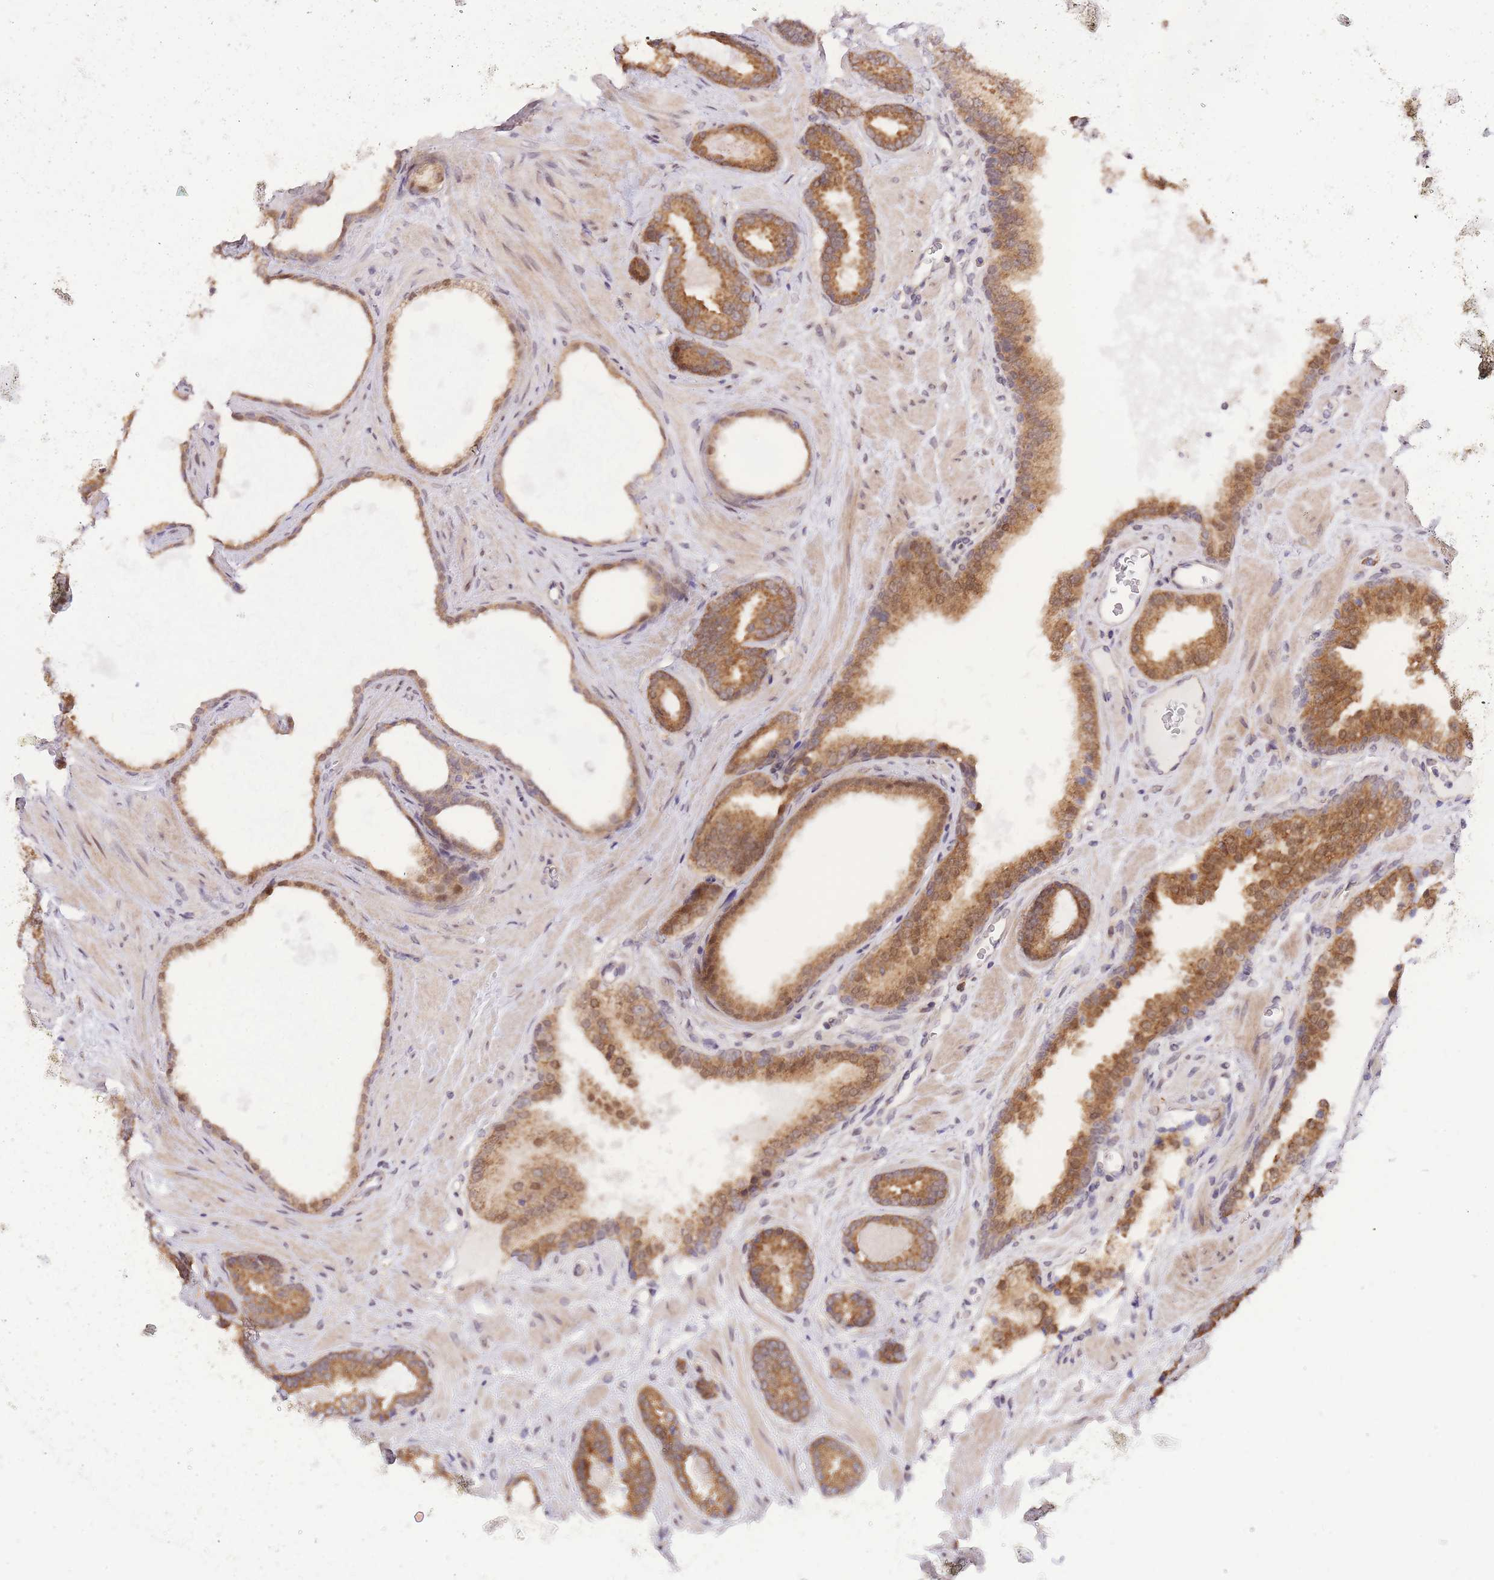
{"staining": {"intensity": "moderate", "quantity": ">75%", "location": "cytoplasmic/membranous,nuclear"}, "tissue": "prostate cancer", "cell_type": "Tumor cells", "image_type": "cancer", "snomed": [{"axis": "morphology", "description": "Adenocarcinoma, Low grade"}, {"axis": "topography", "description": "Prostate"}], "caption": "DAB (3,3'-diaminobenzidine) immunohistochemical staining of adenocarcinoma (low-grade) (prostate) demonstrates moderate cytoplasmic/membranous and nuclear protein expression in approximately >75% of tumor cells.", "gene": "MINDY2", "patient": {"sex": "male", "age": 62}}